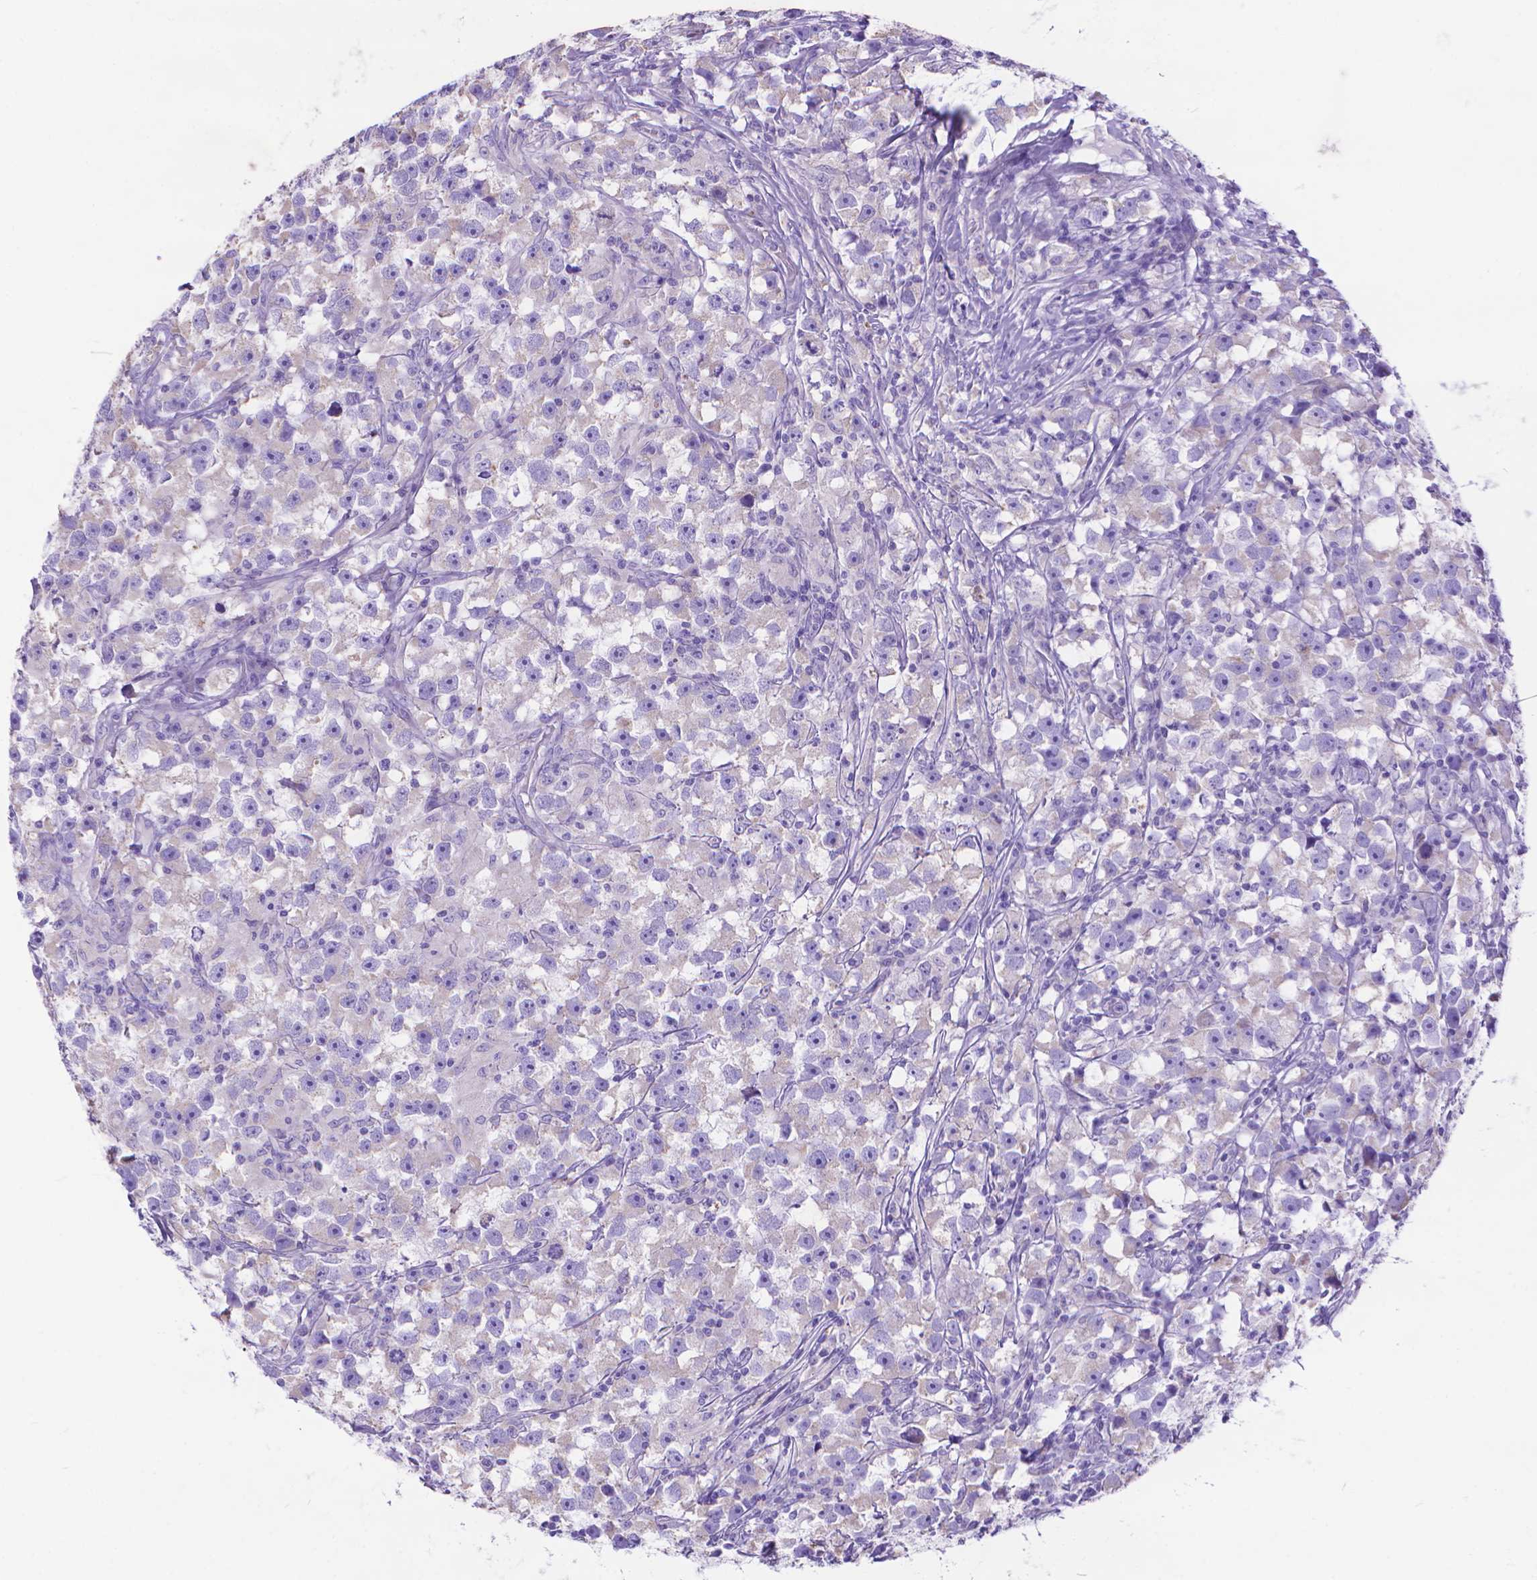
{"staining": {"intensity": "negative", "quantity": "none", "location": "none"}, "tissue": "testis cancer", "cell_type": "Tumor cells", "image_type": "cancer", "snomed": [{"axis": "morphology", "description": "Seminoma, NOS"}, {"axis": "topography", "description": "Testis"}], "caption": "Immunohistochemistry (IHC) micrograph of human testis cancer (seminoma) stained for a protein (brown), which exhibits no positivity in tumor cells.", "gene": "DHRS2", "patient": {"sex": "male", "age": 33}}